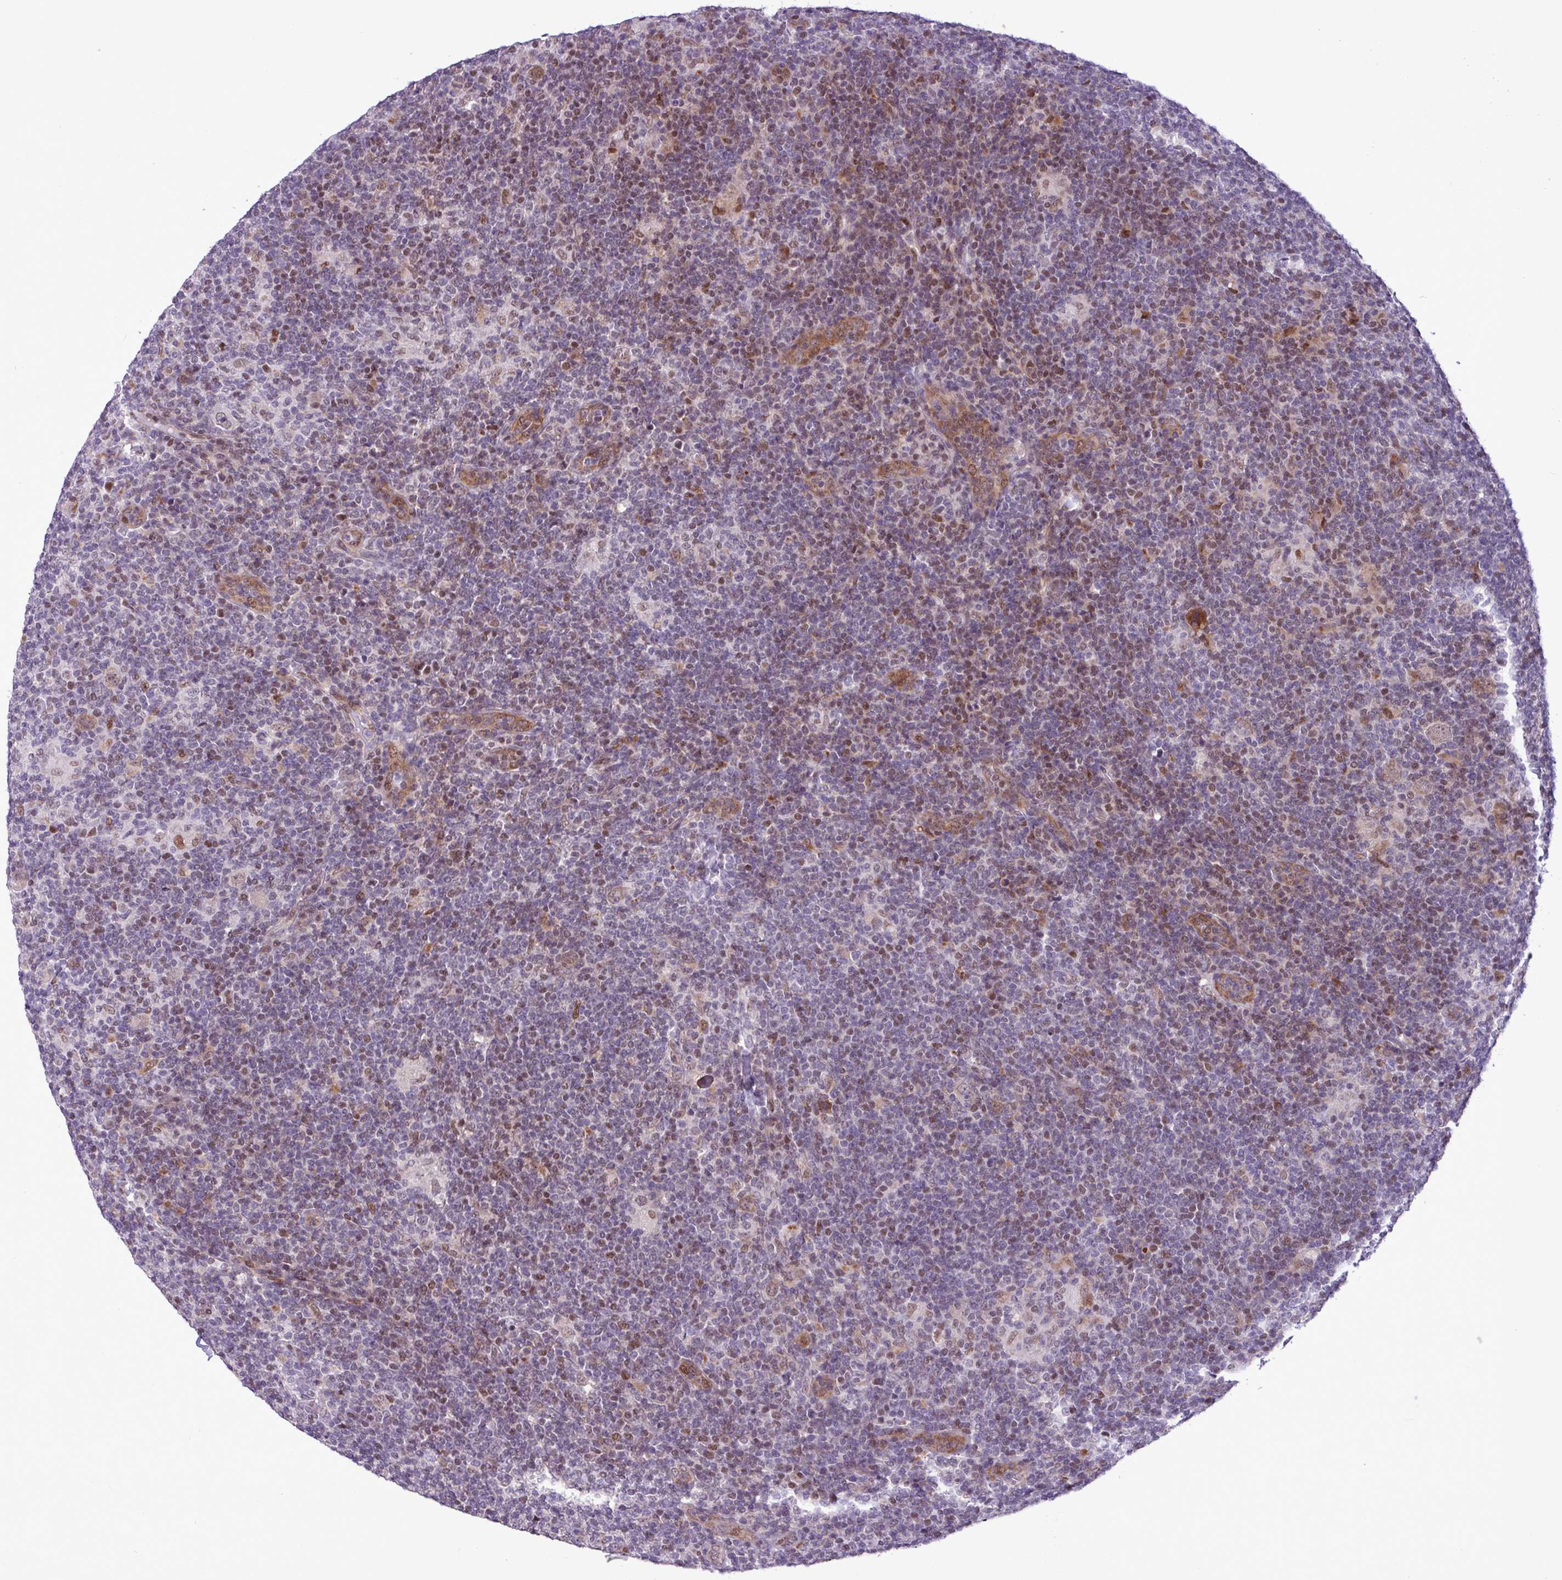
{"staining": {"intensity": "weak", "quantity": "25%-75%", "location": "nuclear"}, "tissue": "lymphoma", "cell_type": "Tumor cells", "image_type": "cancer", "snomed": [{"axis": "morphology", "description": "Hodgkin's disease, NOS"}, {"axis": "topography", "description": "Lymph node"}], "caption": "Protein positivity by immunohistochemistry (IHC) reveals weak nuclear positivity in approximately 25%-75% of tumor cells in Hodgkin's disease.", "gene": "ZNF354A", "patient": {"sex": "female", "age": 57}}